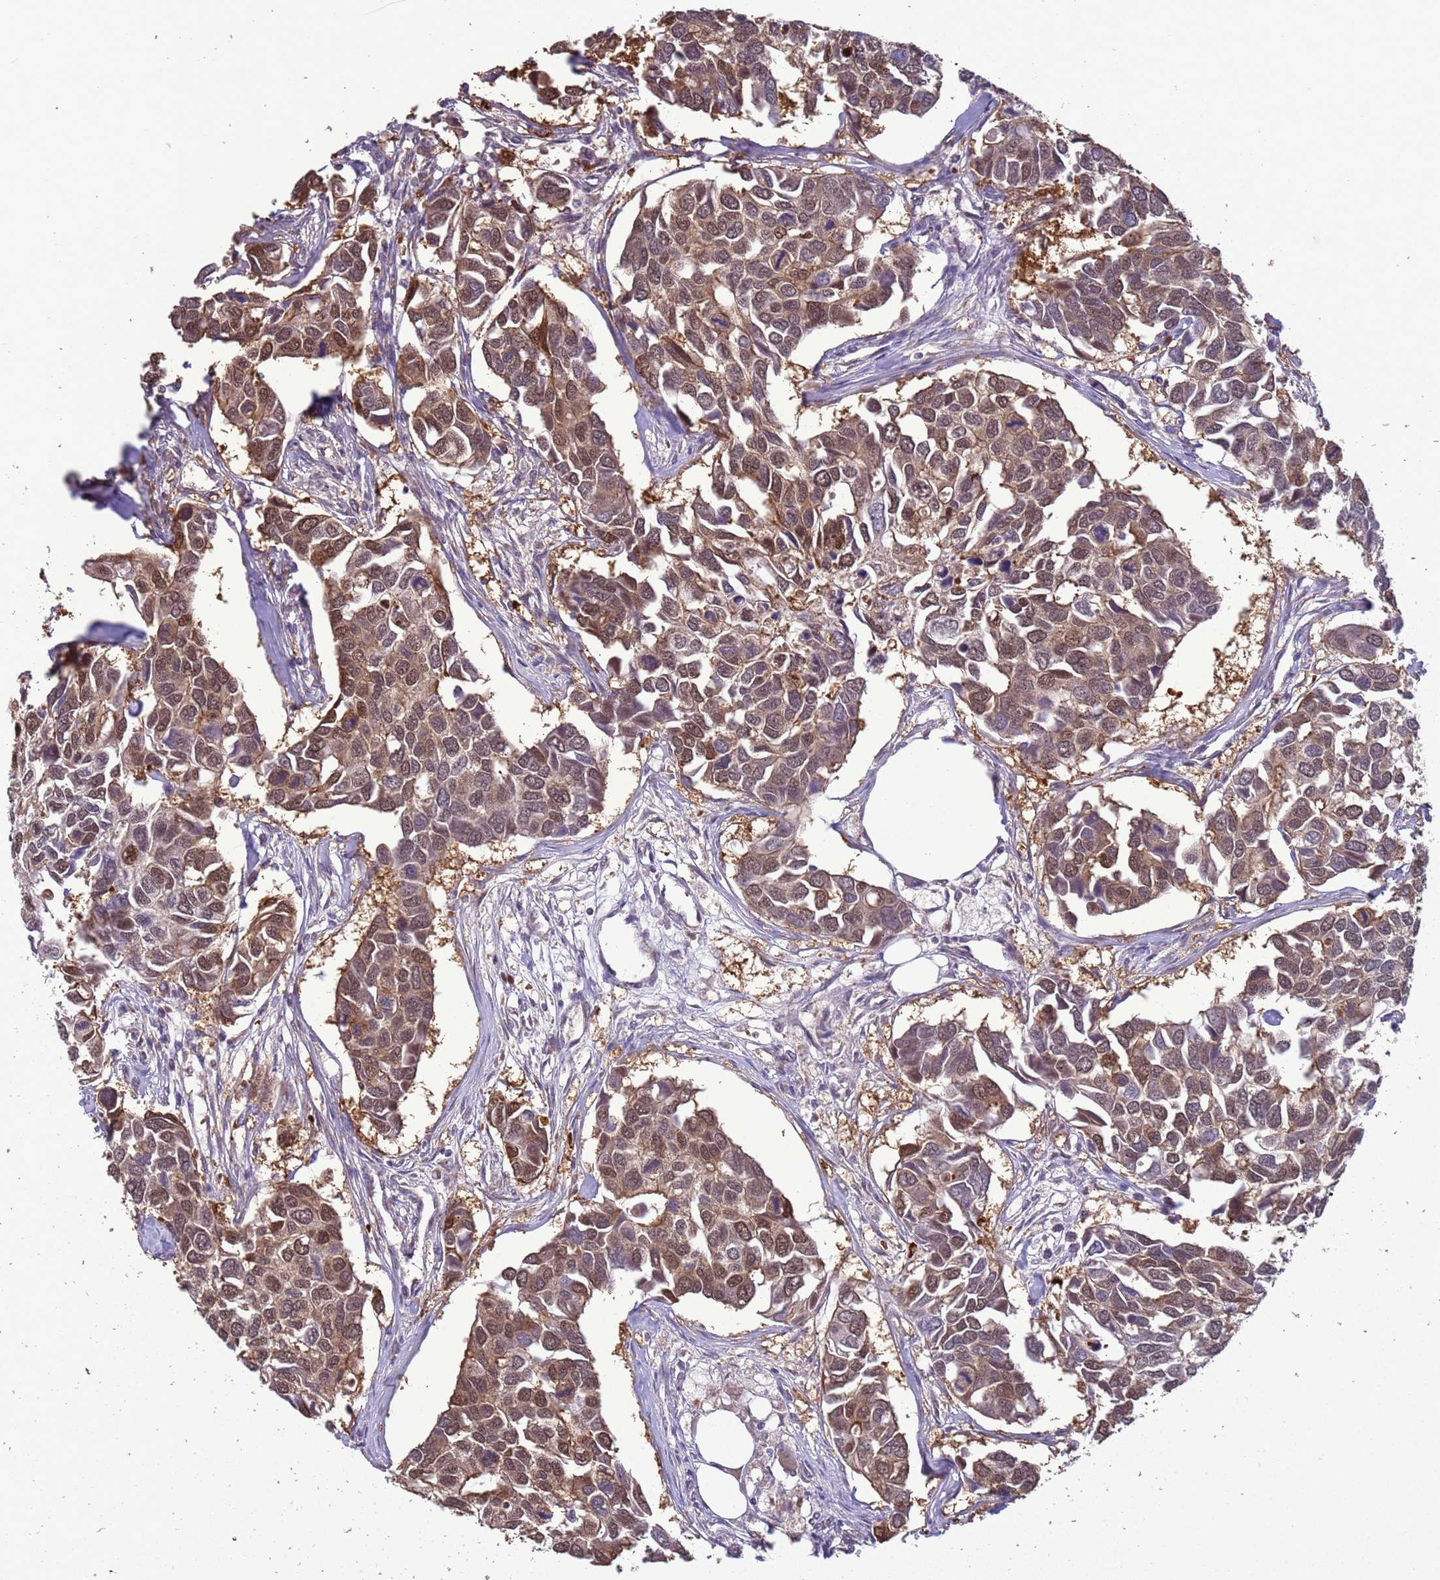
{"staining": {"intensity": "moderate", "quantity": ">75%", "location": "cytoplasmic/membranous,nuclear"}, "tissue": "breast cancer", "cell_type": "Tumor cells", "image_type": "cancer", "snomed": [{"axis": "morphology", "description": "Duct carcinoma"}, {"axis": "topography", "description": "Breast"}], "caption": "DAB (3,3'-diaminobenzidine) immunohistochemical staining of breast intraductal carcinoma shows moderate cytoplasmic/membranous and nuclear protein expression in approximately >75% of tumor cells. The staining is performed using DAB (3,3'-diaminobenzidine) brown chromogen to label protein expression. The nuclei are counter-stained blue using hematoxylin.", "gene": "ZBTB5", "patient": {"sex": "female", "age": 83}}